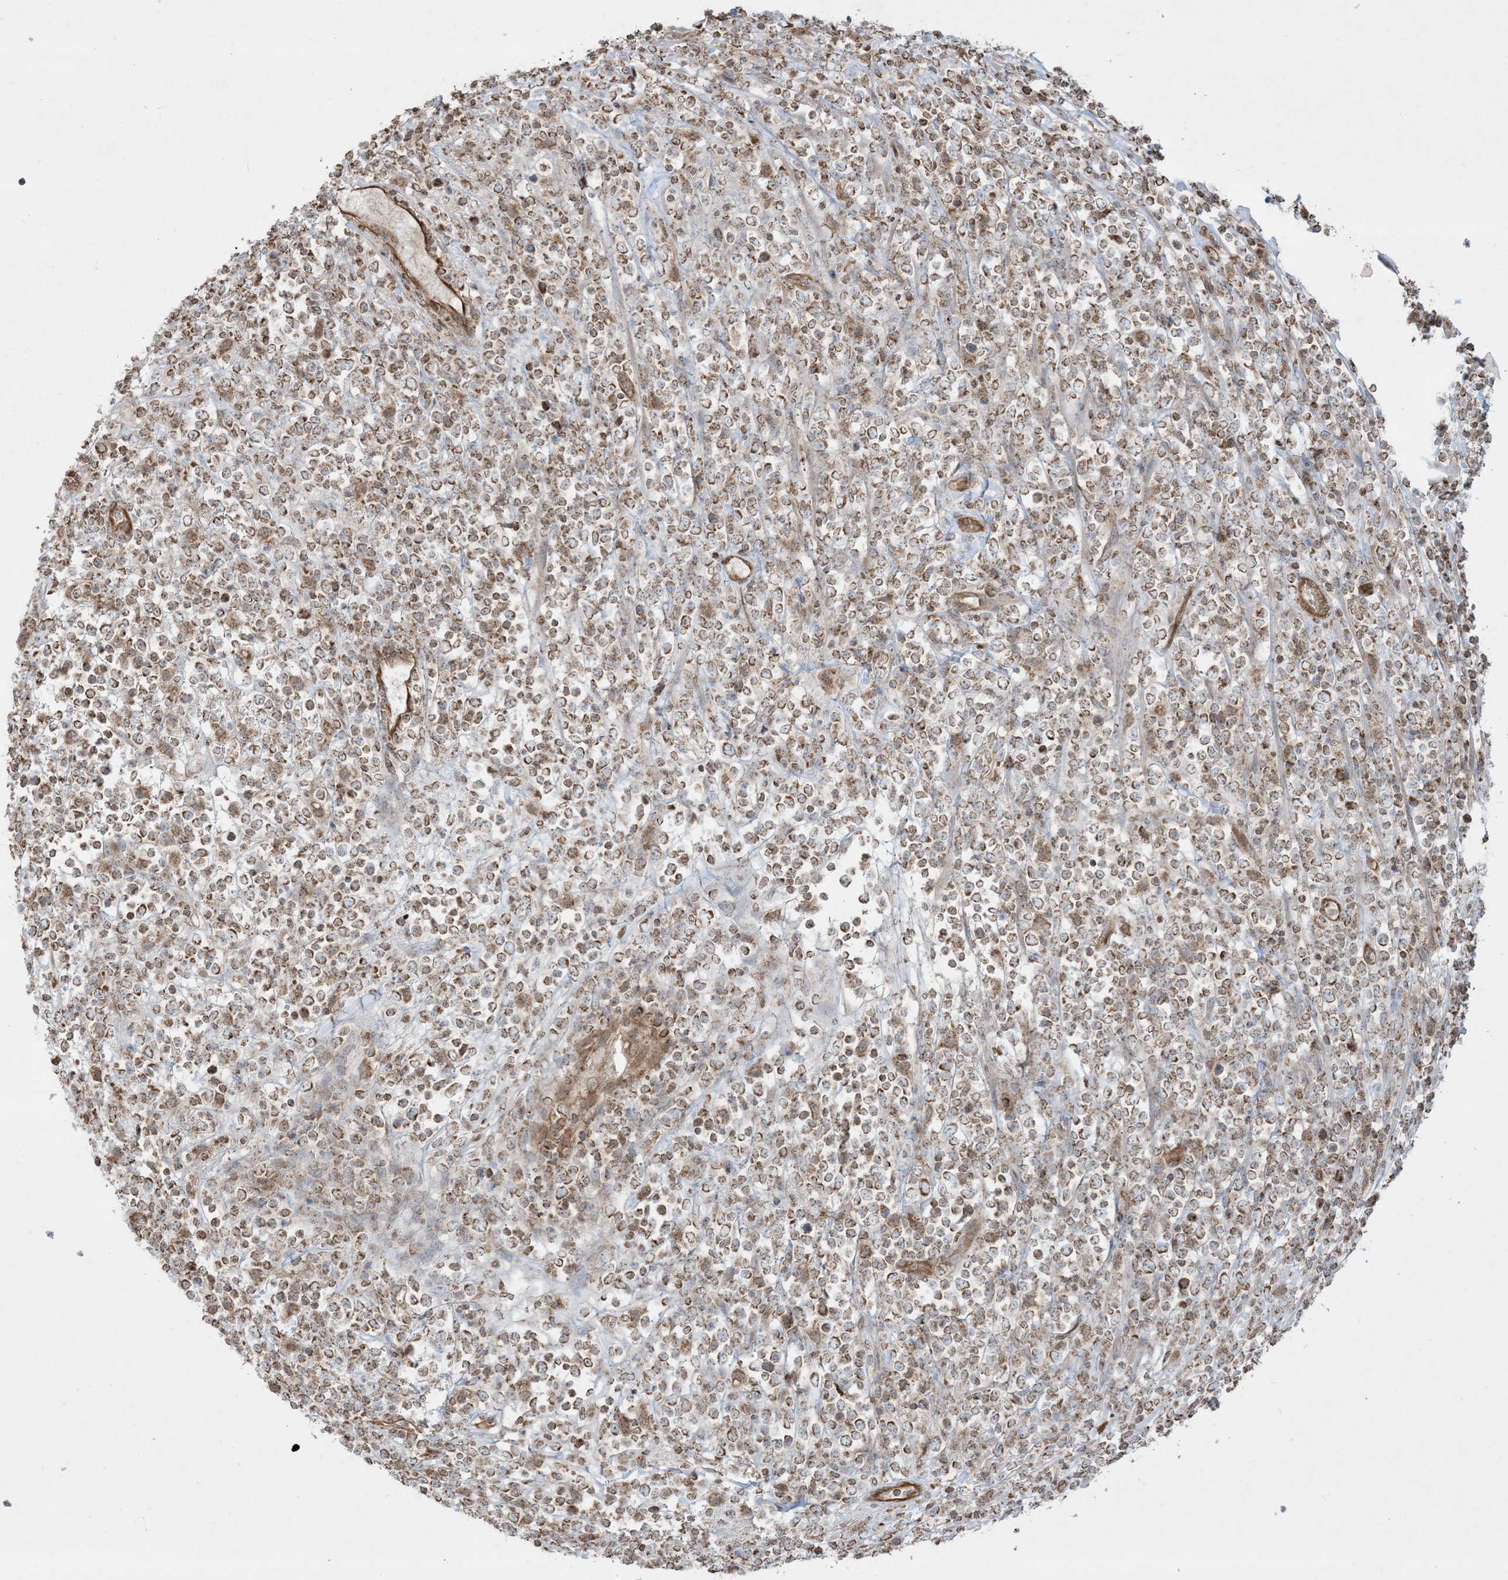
{"staining": {"intensity": "moderate", "quantity": ">75%", "location": "cytoplasmic/membranous"}, "tissue": "lymphoma", "cell_type": "Tumor cells", "image_type": "cancer", "snomed": [{"axis": "morphology", "description": "Malignant lymphoma, non-Hodgkin's type, High grade"}, {"axis": "topography", "description": "Colon"}], "caption": "This micrograph demonstrates malignant lymphoma, non-Hodgkin's type (high-grade) stained with IHC to label a protein in brown. The cytoplasmic/membranous of tumor cells show moderate positivity for the protein. Nuclei are counter-stained blue.", "gene": "PPM1F", "patient": {"sex": "female", "age": 53}}